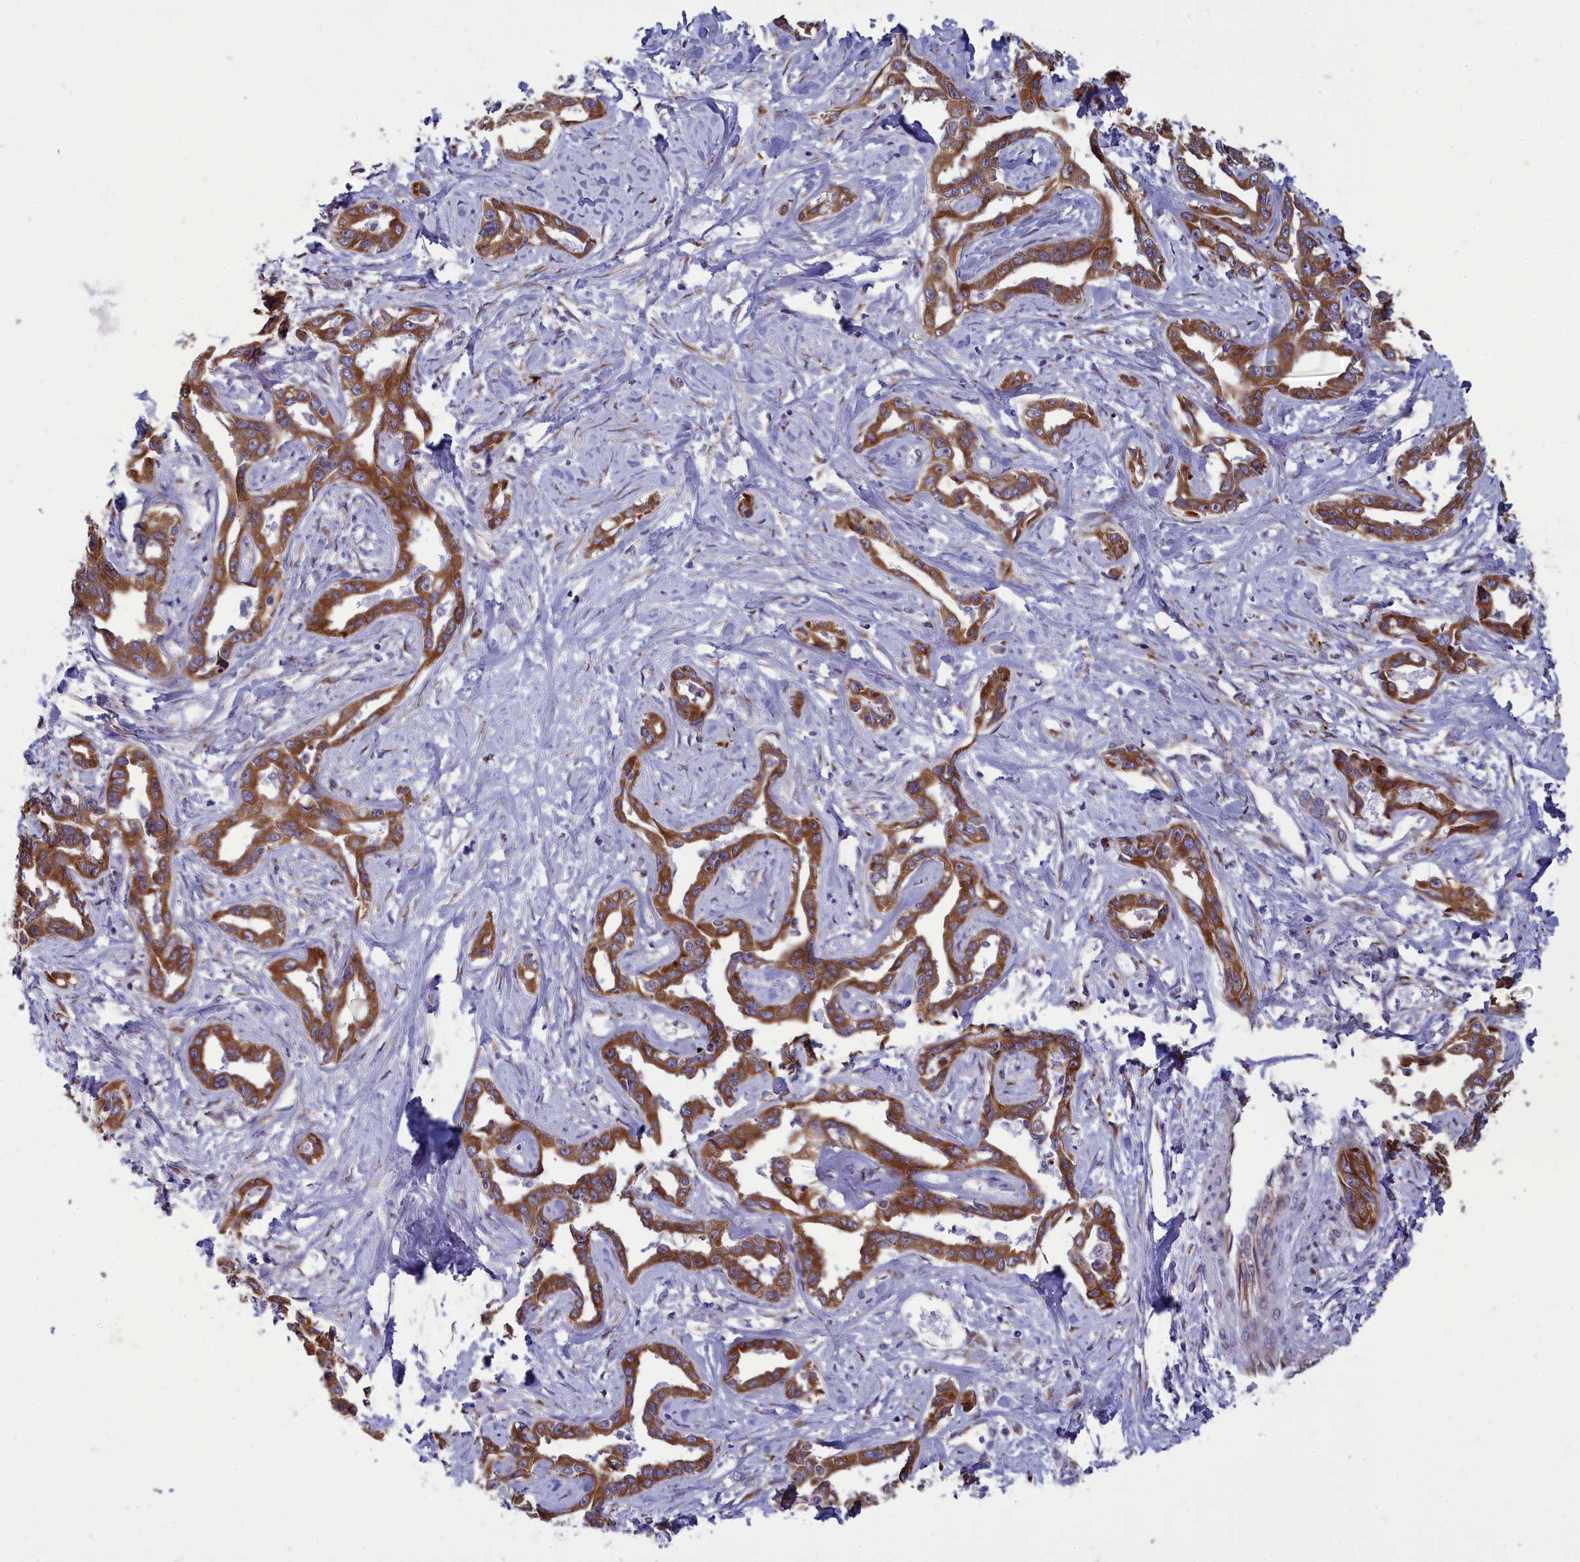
{"staining": {"intensity": "strong", "quantity": ">75%", "location": "cytoplasmic/membranous"}, "tissue": "liver cancer", "cell_type": "Tumor cells", "image_type": "cancer", "snomed": [{"axis": "morphology", "description": "Cholangiocarcinoma"}, {"axis": "topography", "description": "Liver"}], "caption": "High-magnification brightfield microscopy of cholangiocarcinoma (liver) stained with DAB (brown) and counterstained with hematoxylin (blue). tumor cells exhibit strong cytoplasmic/membranous positivity is identified in approximately>75% of cells.", "gene": "CENATAC", "patient": {"sex": "male", "age": 59}}